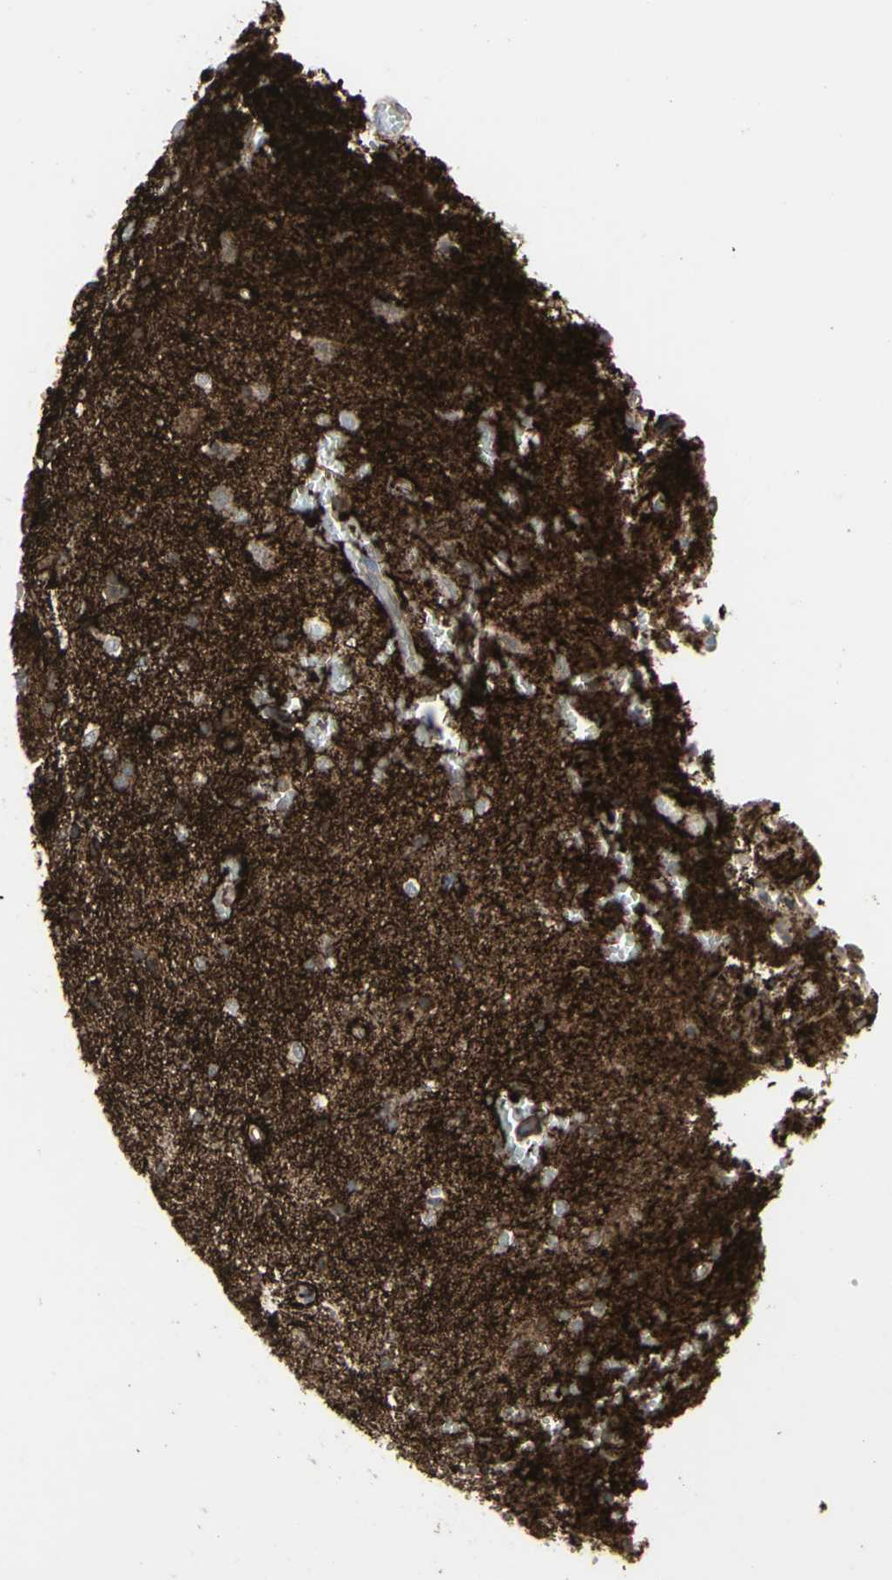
{"staining": {"intensity": "negative", "quantity": "none", "location": "none"}, "tissue": "glioma", "cell_type": "Tumor cells", "image_type": "cancer", "snomed": [{"axis": "morphology", "description": "Glioma, malignant, High grade"}, {"axis": "topography", "description": "Brain"}], "caption": "High magnification brightfield microscopy of malignant glioma (high-grade) stained with DAB (3,3'-diaminobenzidine) (brown) and counterstained with hematoxylin (blue): tumor cells show no significant staining.", "gene": "GJA1", "patient": {"sex": "male", "age": 47}}